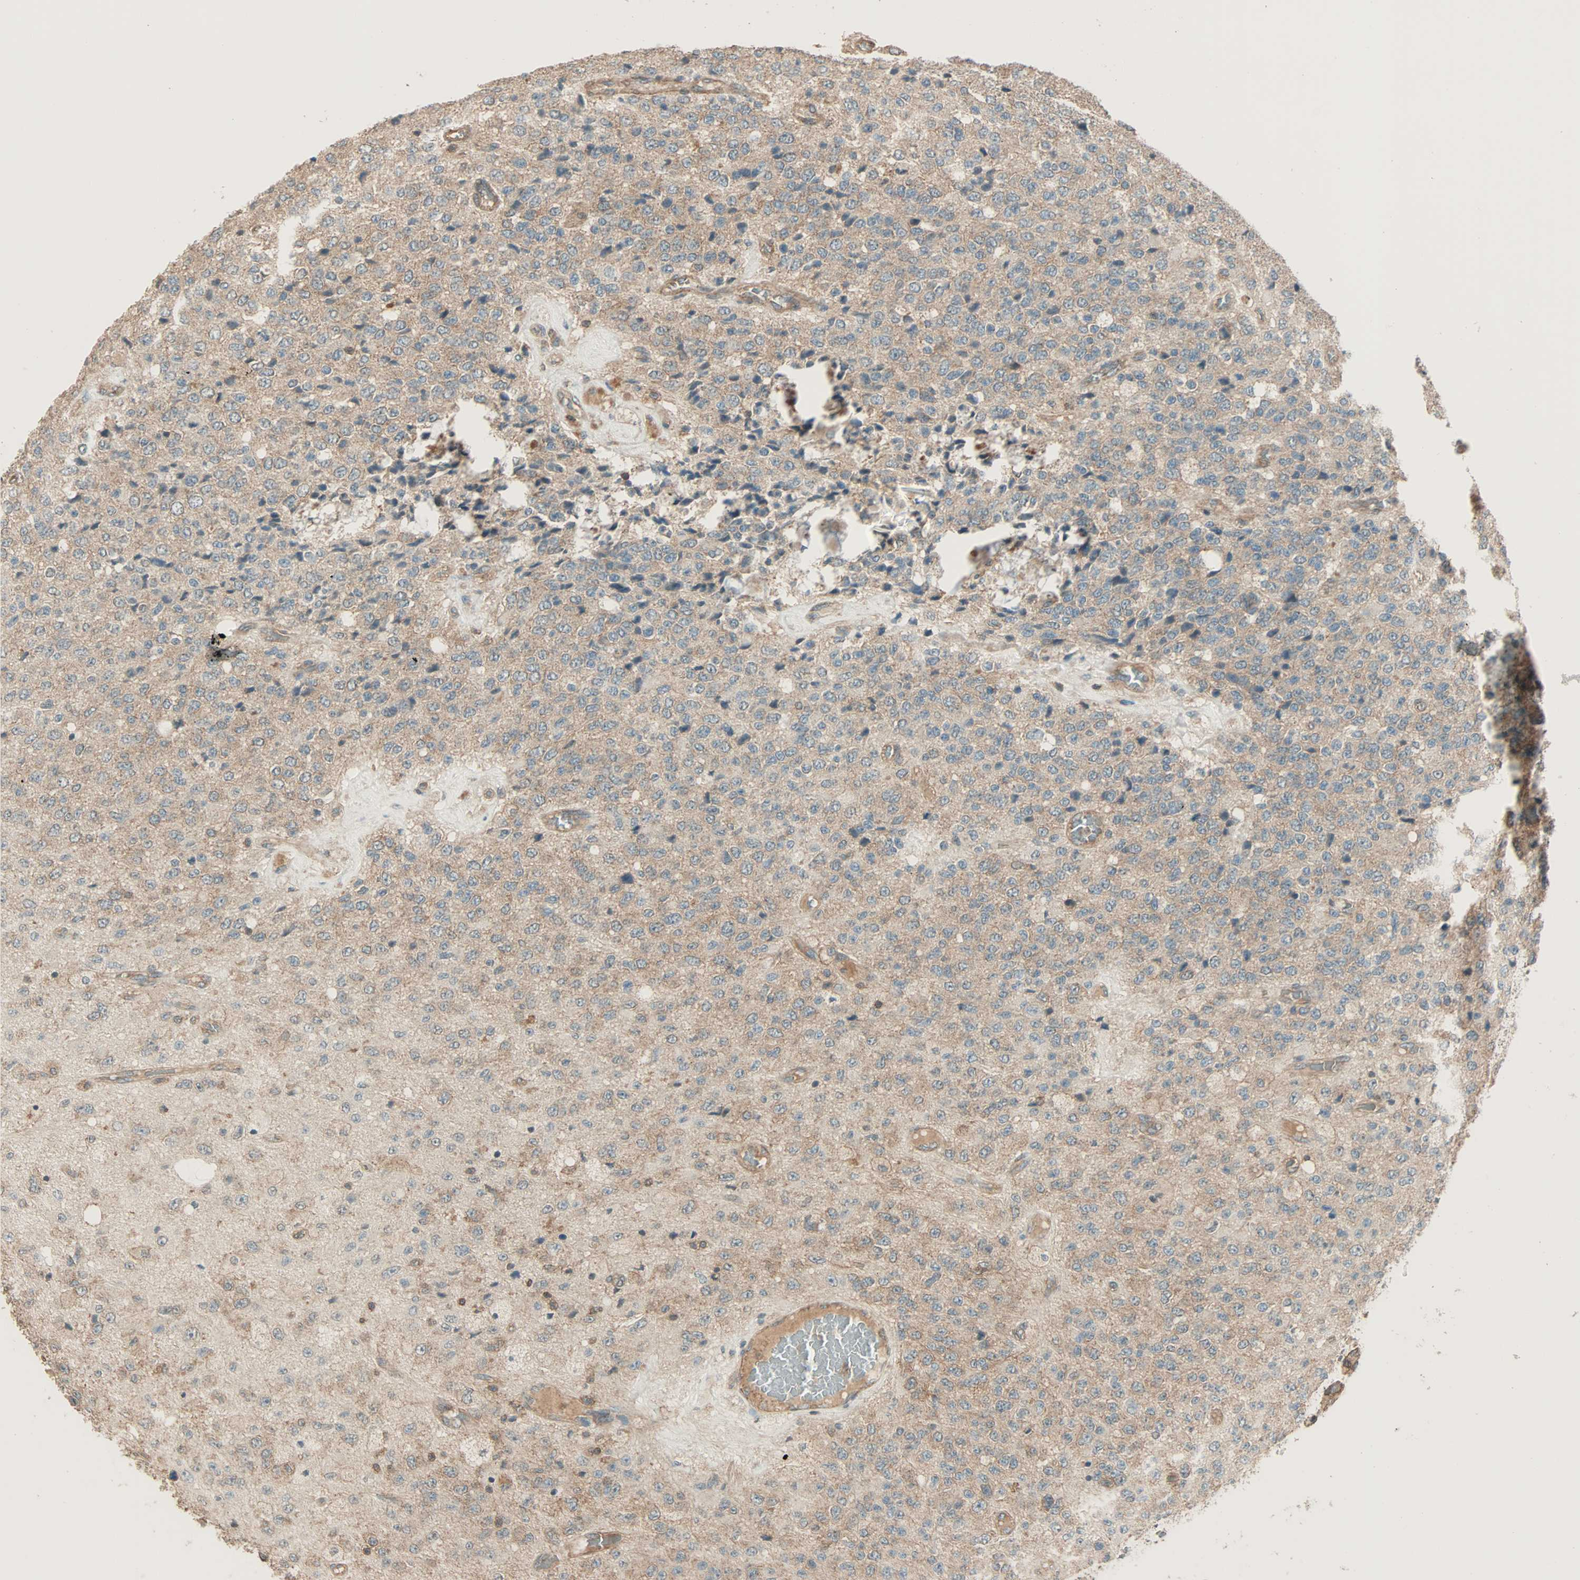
{"staining": {"intensity": "moderate", "quantity": "<25%", "location": "cytoplasmic/membranous"}, "tissue": "glioma", "cell_type": "Tumor cells", "image_type": "cancer", "snomed": [{"axis": "morphology", "description": "Glioma, malignant, High grade"}, {"axis": "topography", "description": "pancreas cauda"}], "caption": "IHC (DAB (3,3'-diaminobenzidine)) staining of human malignant glioma (high-grade) shows moderate cytoplasmic/membranous protein expression in about <25% of tumor cells. The staining was performed using DAB to visualize the protein expression in brown, while the nuclei were stained in blue with hematoxylin (Magnification: 20x).", "gene": "MAP3K21", "patient": {"sex": "male", "age": 60}}